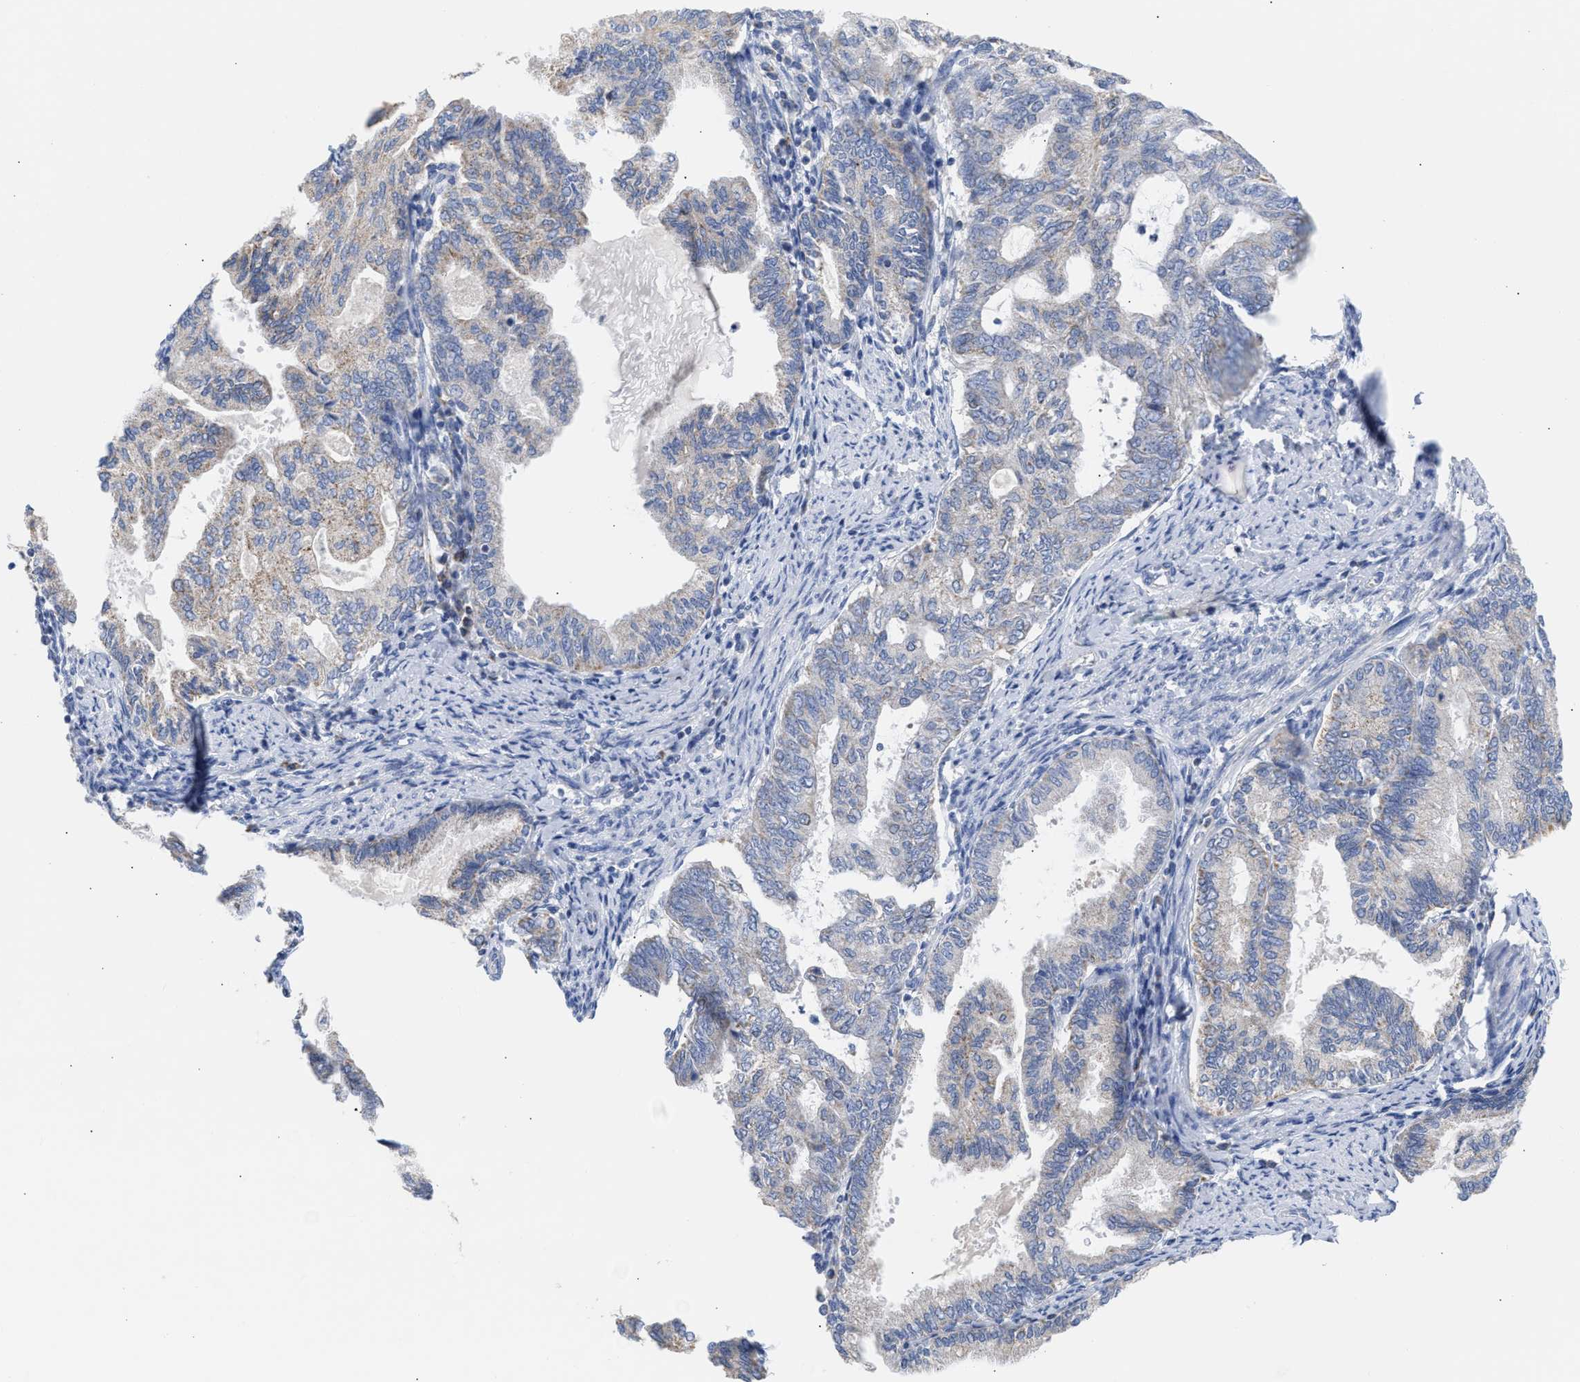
{"staining": {"intensity": "weak", "quantity": "<25%", "location": "cytoplasmic/membranous"}, "tissue": "endometrial cancer", "cell_type": "Tumor cells", "image_type": "cancer", "snomed": [{"axis": "morphology", "description": "Adenocarcinoma, NOS"}, {"axis": "topography", "description": "Endometrium"}], "caption": "Tumor cells are negative for protein expression in human endometrial cancer (adenocarcinoma).", "gene": "ACOT13", "patient": {"sex": "female", "age": 86}}